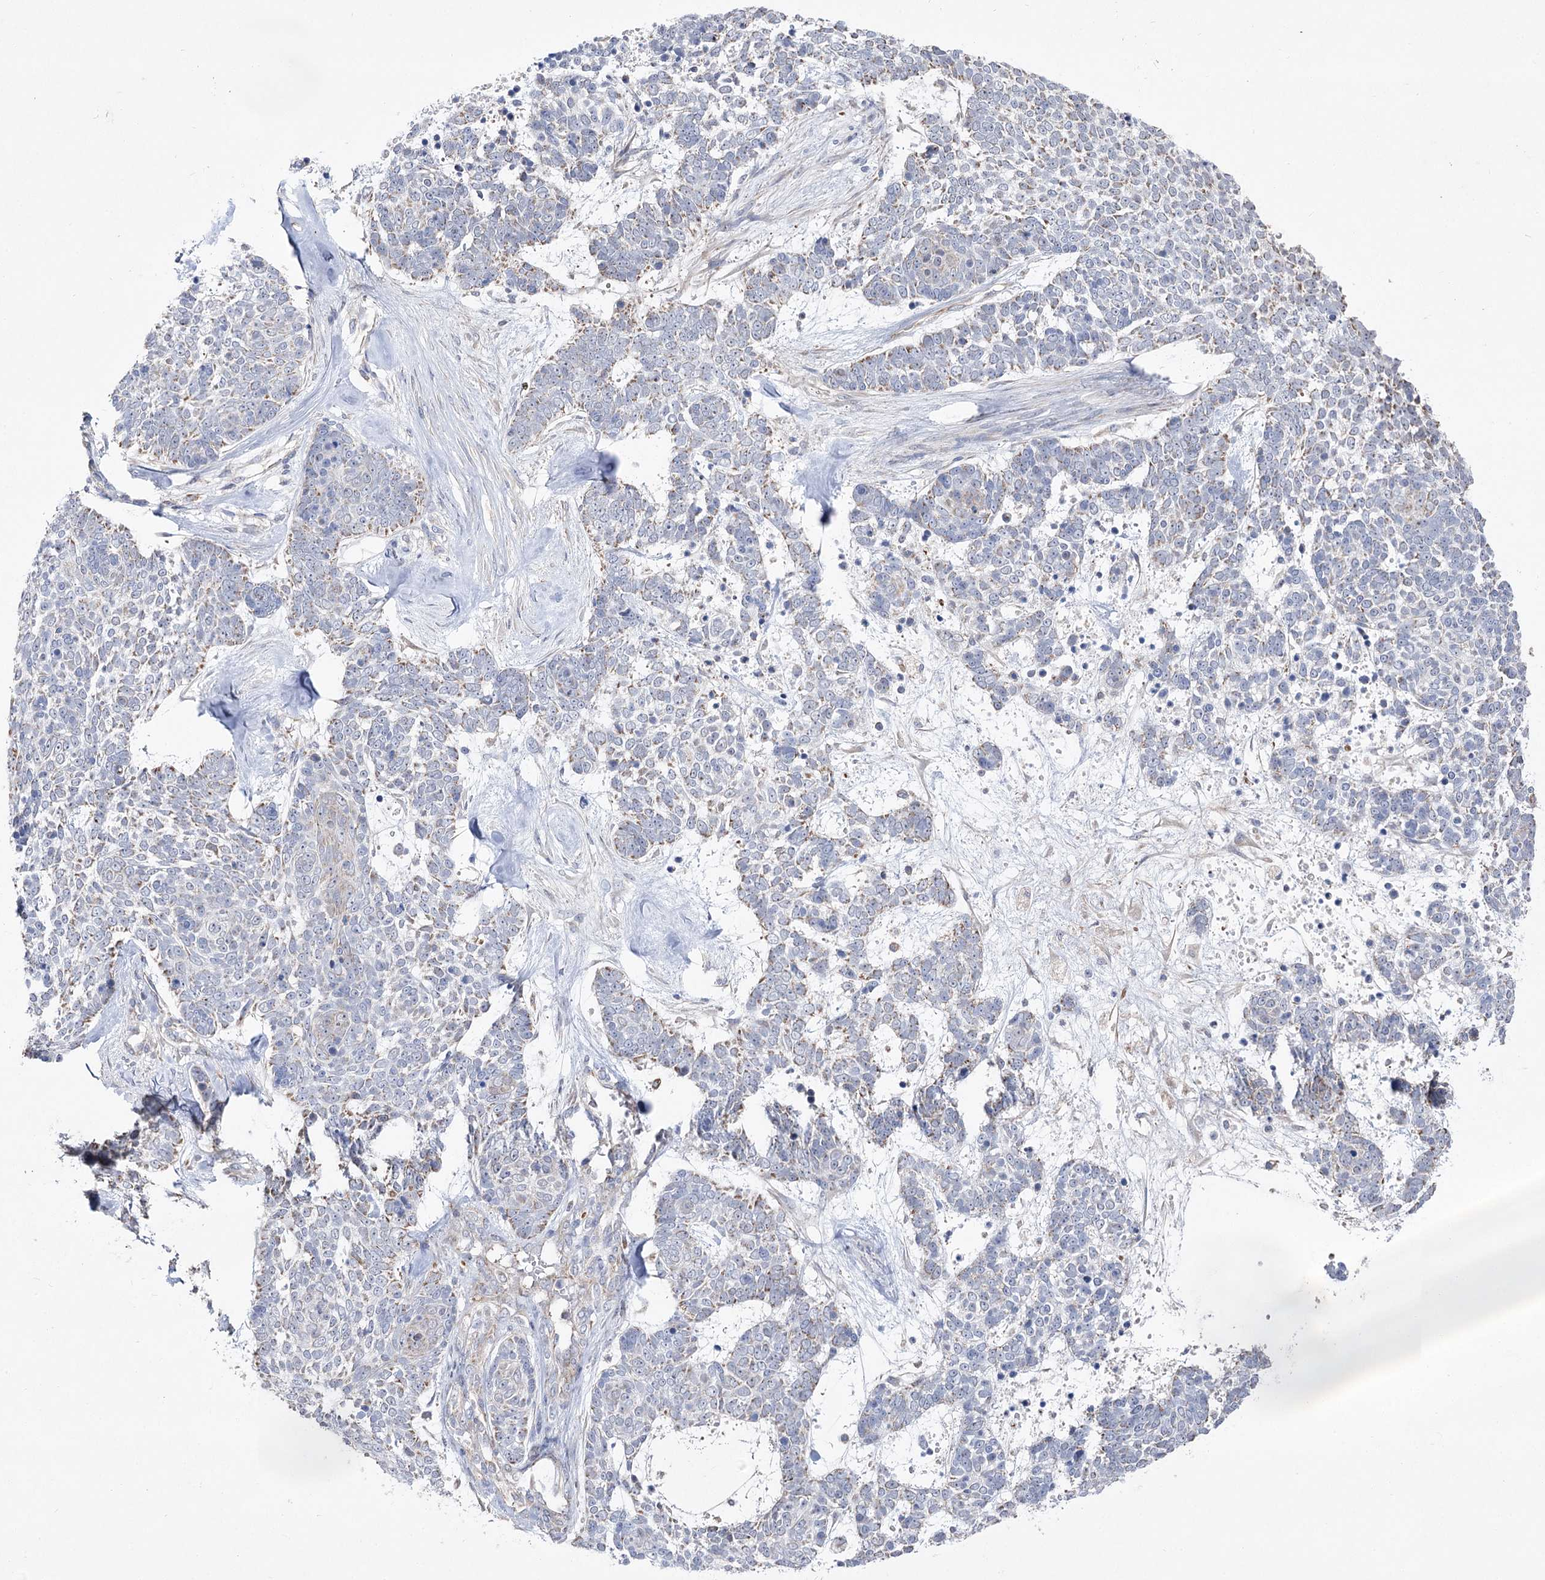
{"staining": {"intensity": "weak", "quantity": "<25%", "location": "cytoplasmic/membranous"}, "tissue": "skin cancer", "cell_type": "Tumor cells", "image_type": "cancer", "snomed": [{"axis": "morphology", "description": "Basal cell carcinoma"}, {"axis": "topography", "description": "Skin"}], "caption": "The image reveals no staining of tumor cells in skin cancer (basal cell carcinoma). Brightfield microscopy of IHC stained with DAB (3,3'-diaminobenzidine) (brown) and hematoxylin (blue), captured at high magnification.", "gene": "ECHDC3", "patient": {"sex": "female", "age": 81}}